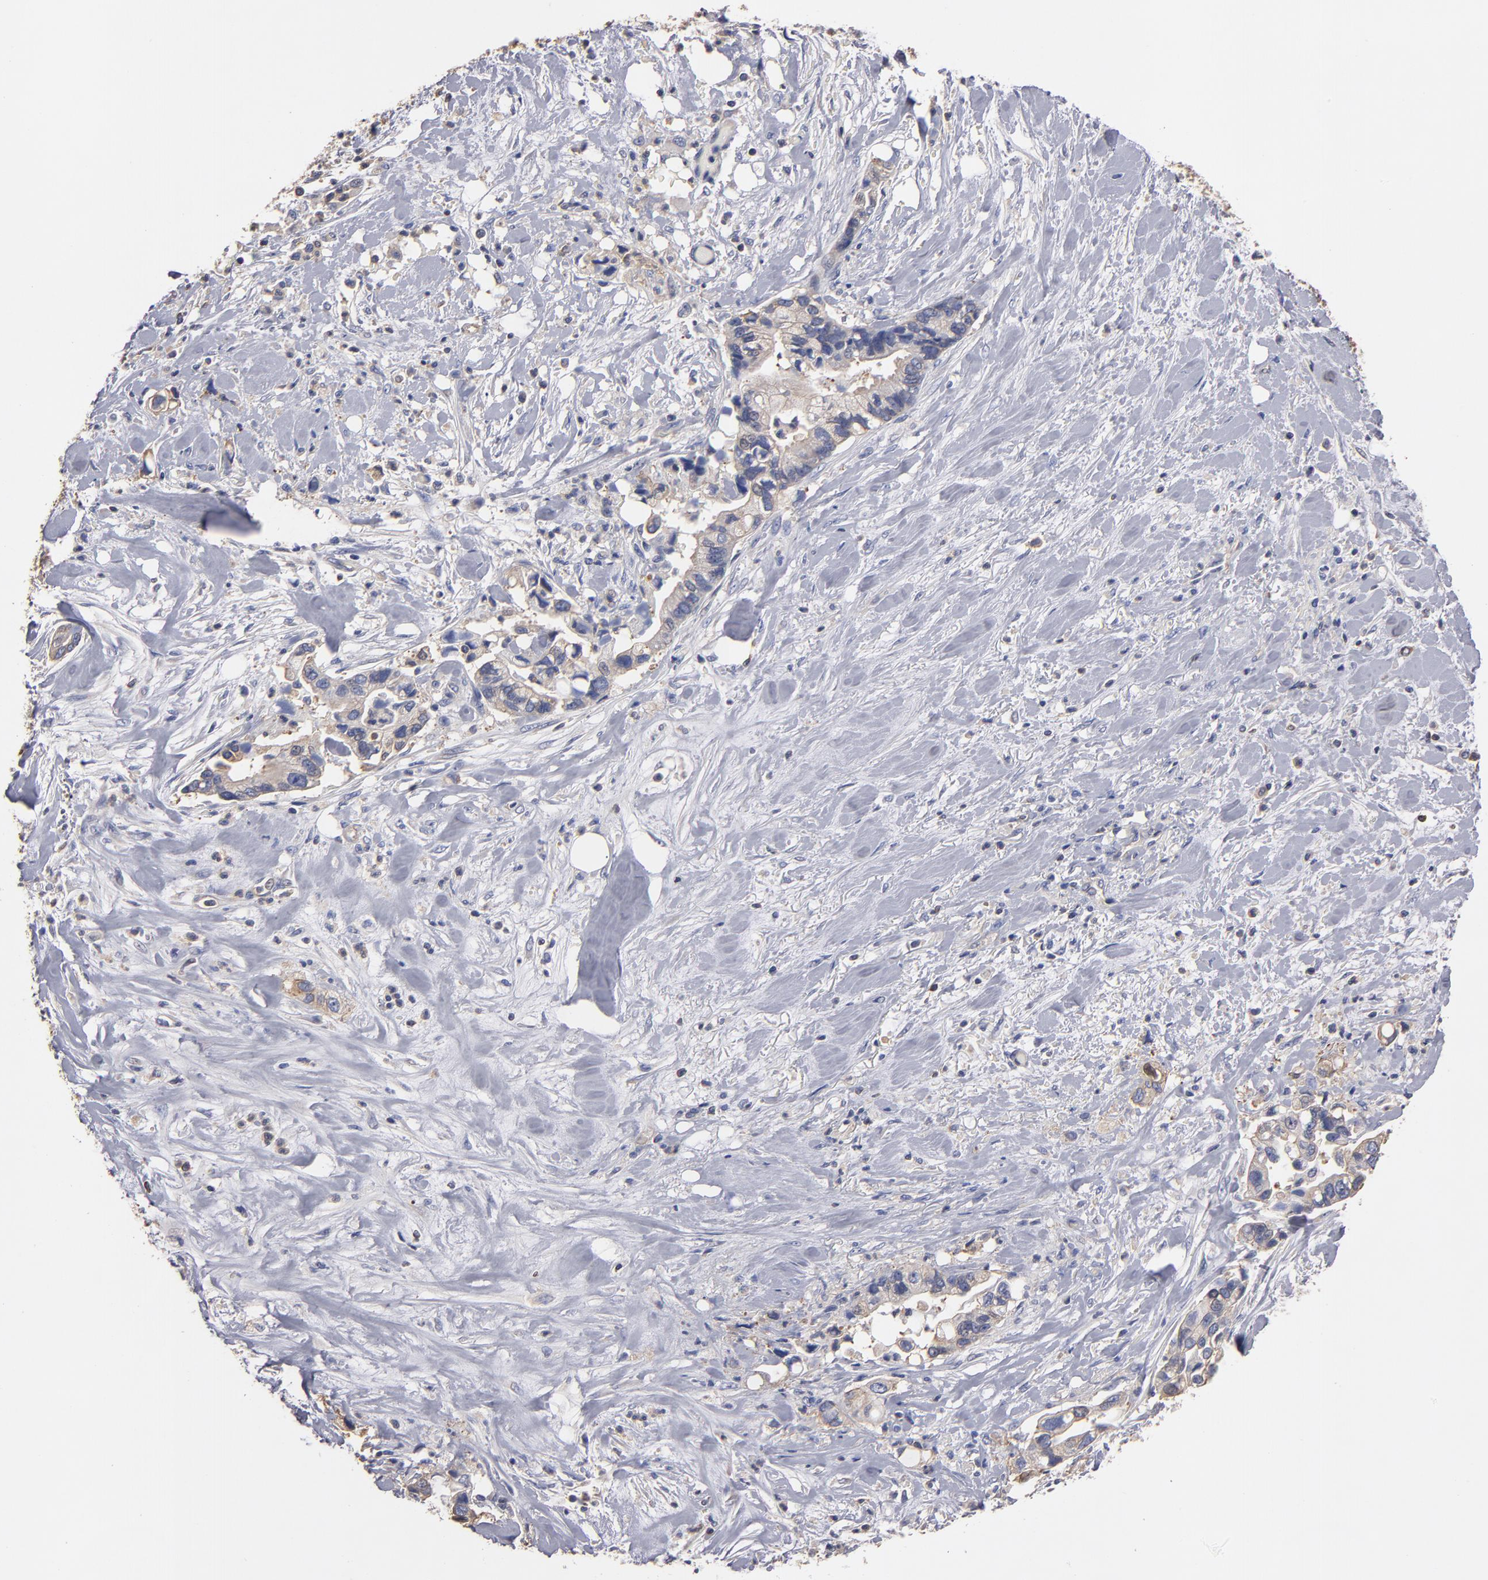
{"staining": {"intensity": "weak", "quantity": "25%-75%", "location": "cytoplasmic/membranous"}, "tissue": "pancreatic cancer", "cell_type": "Tumor cells", "image_type": "cancer", "snomed": [{"axis": "morphology", "description": "Adenocarcinoma, NOS"}, {"axis": "topography", "description": "Pancreas"}], "caption": "Immunohistochemical staining of pancreatic adenocarcinoma reveals weak cytoplasmic/membranous protein staining in about 25%-75% of tumor cells. (DAB = brown stain, brightfield microscopy at high magnification).", "gene": "ESYT2", "patient": {"sex": "male", "age": 70}}